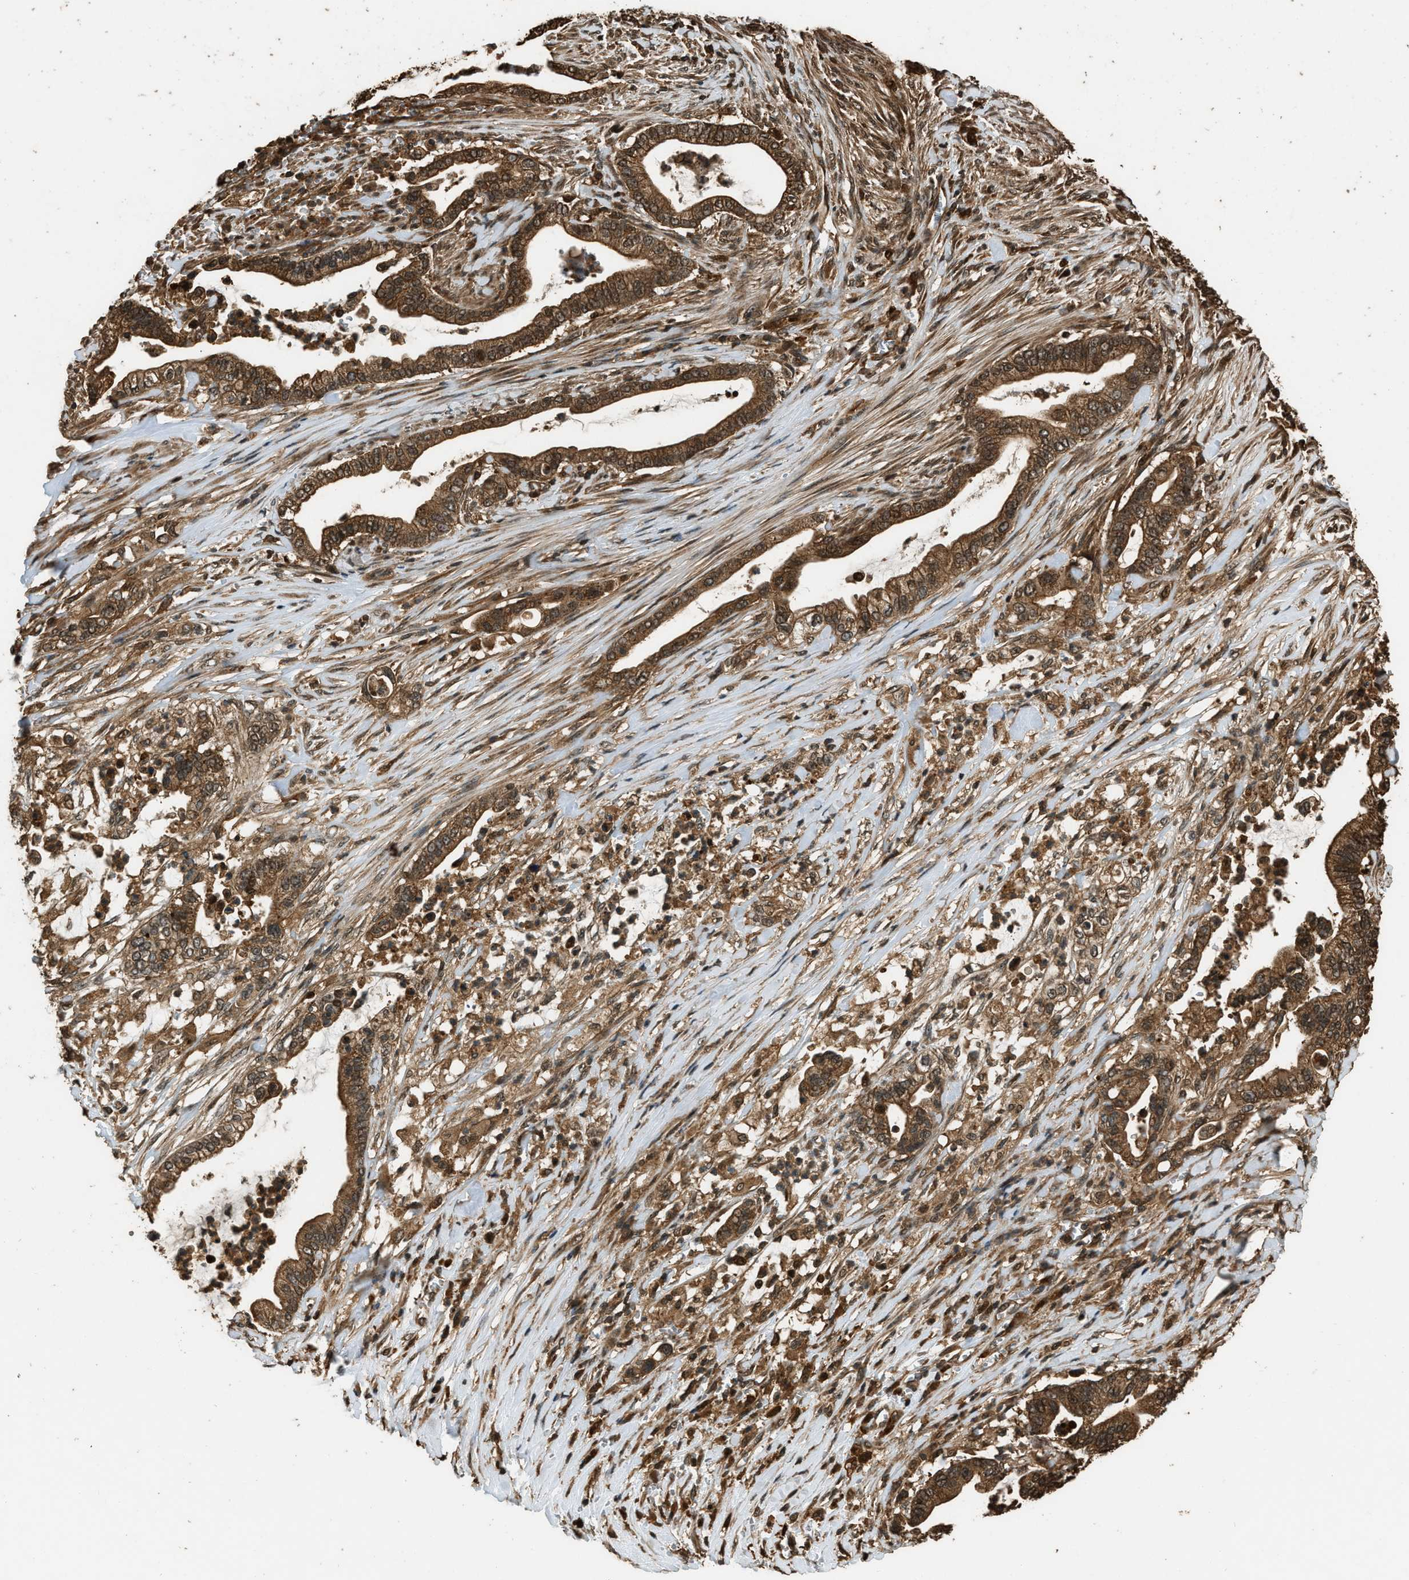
{"staining": {"intensity": "strong", "quantity": ">75%", "location": "cytoplasmic/membranous,nuclear"}, "tissue": "pancreatic cancer", "cell_type": "Tumor cells", "image_type": "cancer", "snomed": [{"axis": "morphology", "description": "Adenocarcinoma, NOS"}, {"axis": "topography", "description": "Pancreas"}], "caption": "The histopathology image shows a brown stain indicating the presence of a protein in the cytoplasmic/membranous and nuclear of tumor cells in pancreatic adenocarcinoma.", "gene": "RAP2A", "patient": {"sex": "male", "age": 69}}